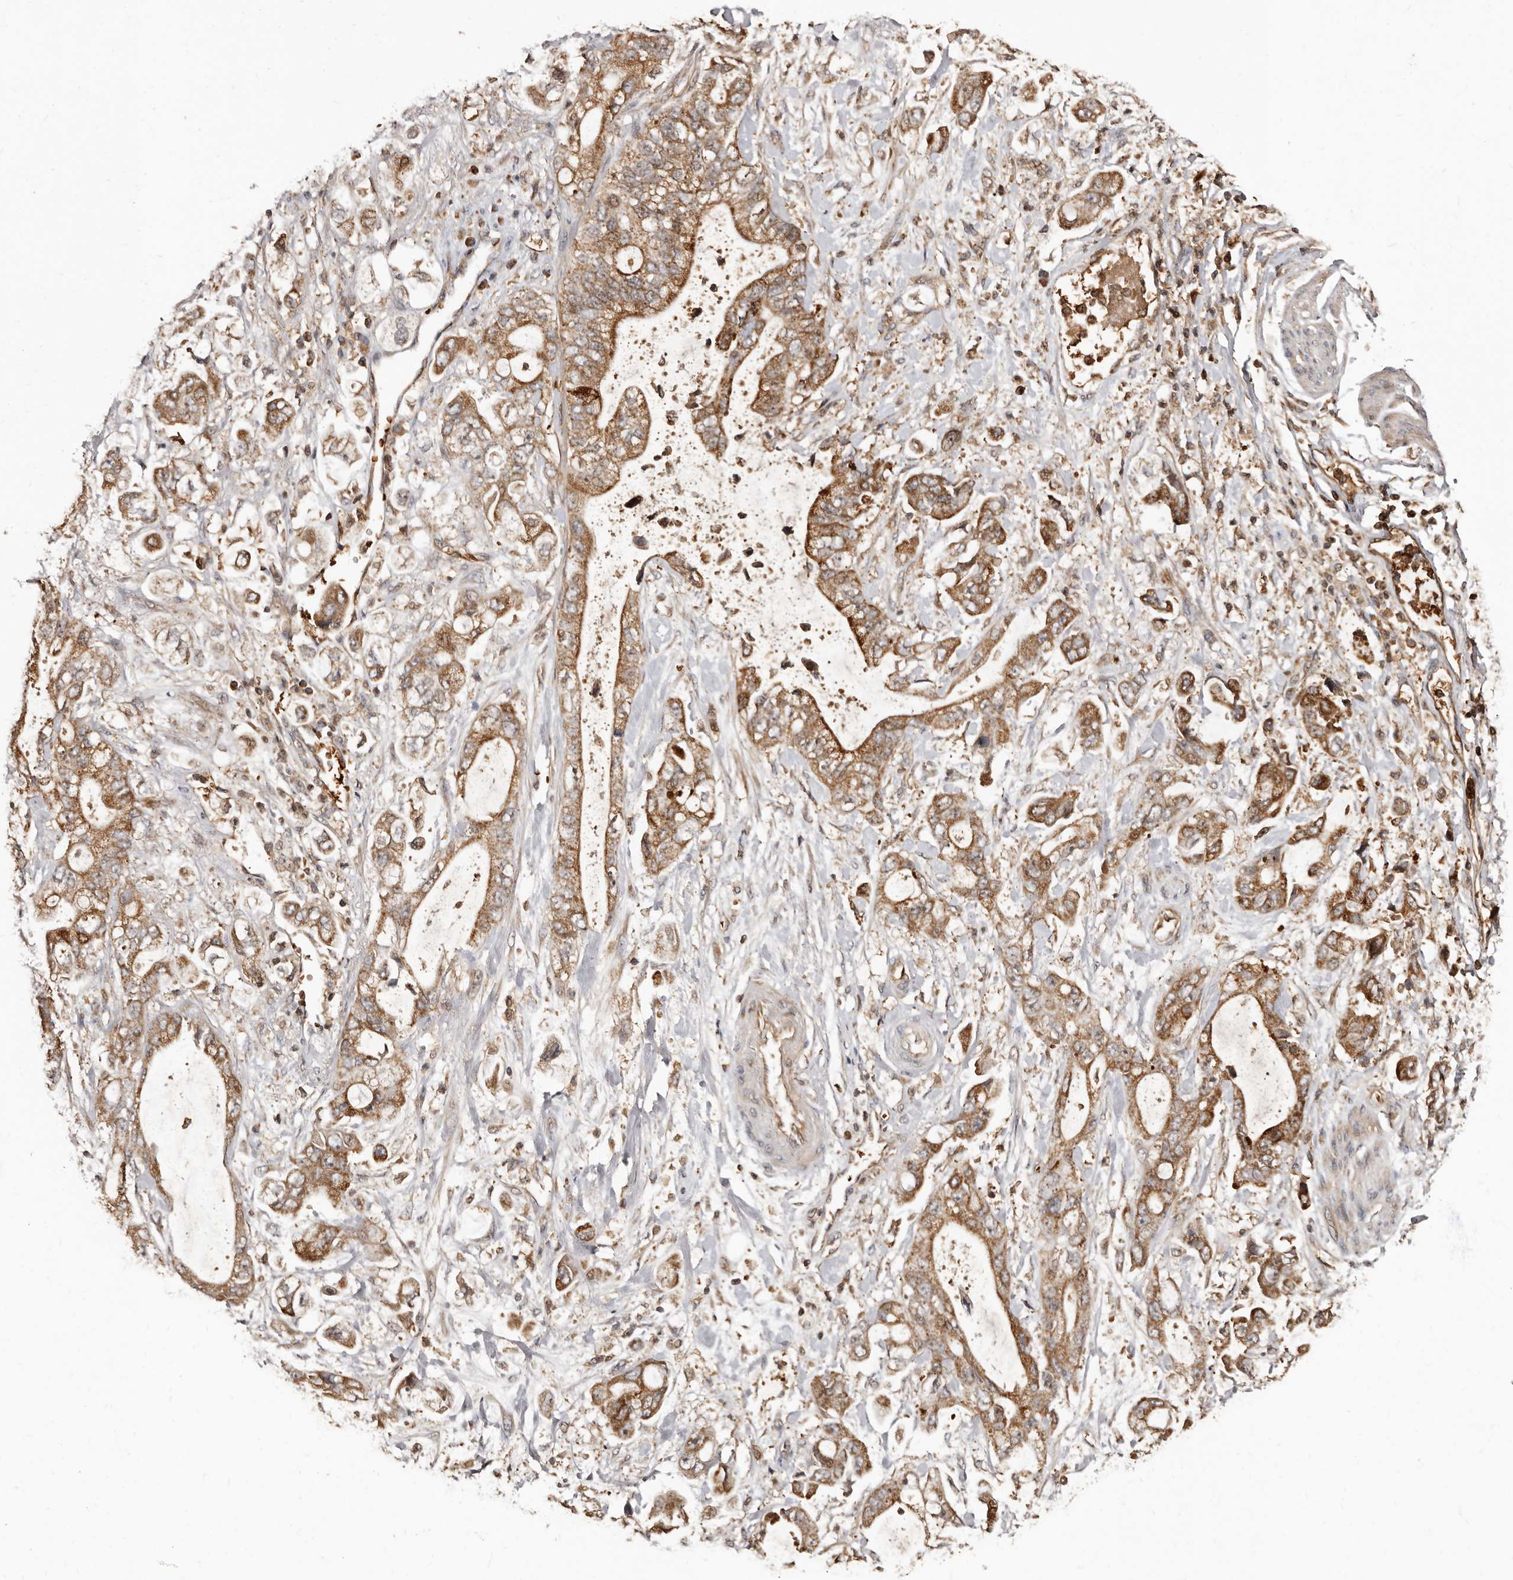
{"staining": {"intensity": "moderate", "quantity": ">75%", "location": "cytoplasmic/membranous"}, "tissue": "stomach cancer", "cell_type": "Tumor cells", "image_type": "cancer", "snomed": [{"axis": "morphology", "description": "Normal tissue, NOS"}, {"axis": "morphology", "description": "Adenocarcinoma, NOS"}, {"axis": "topography", "description": "Stomach"}], "caption": "Moderate cytoplasmic/membranous staining is identified in about >75% of tumor cells in adenocarcinoma (stomach).", "gene": "BAX", "patient": {"sex": "male", "age": 62}}